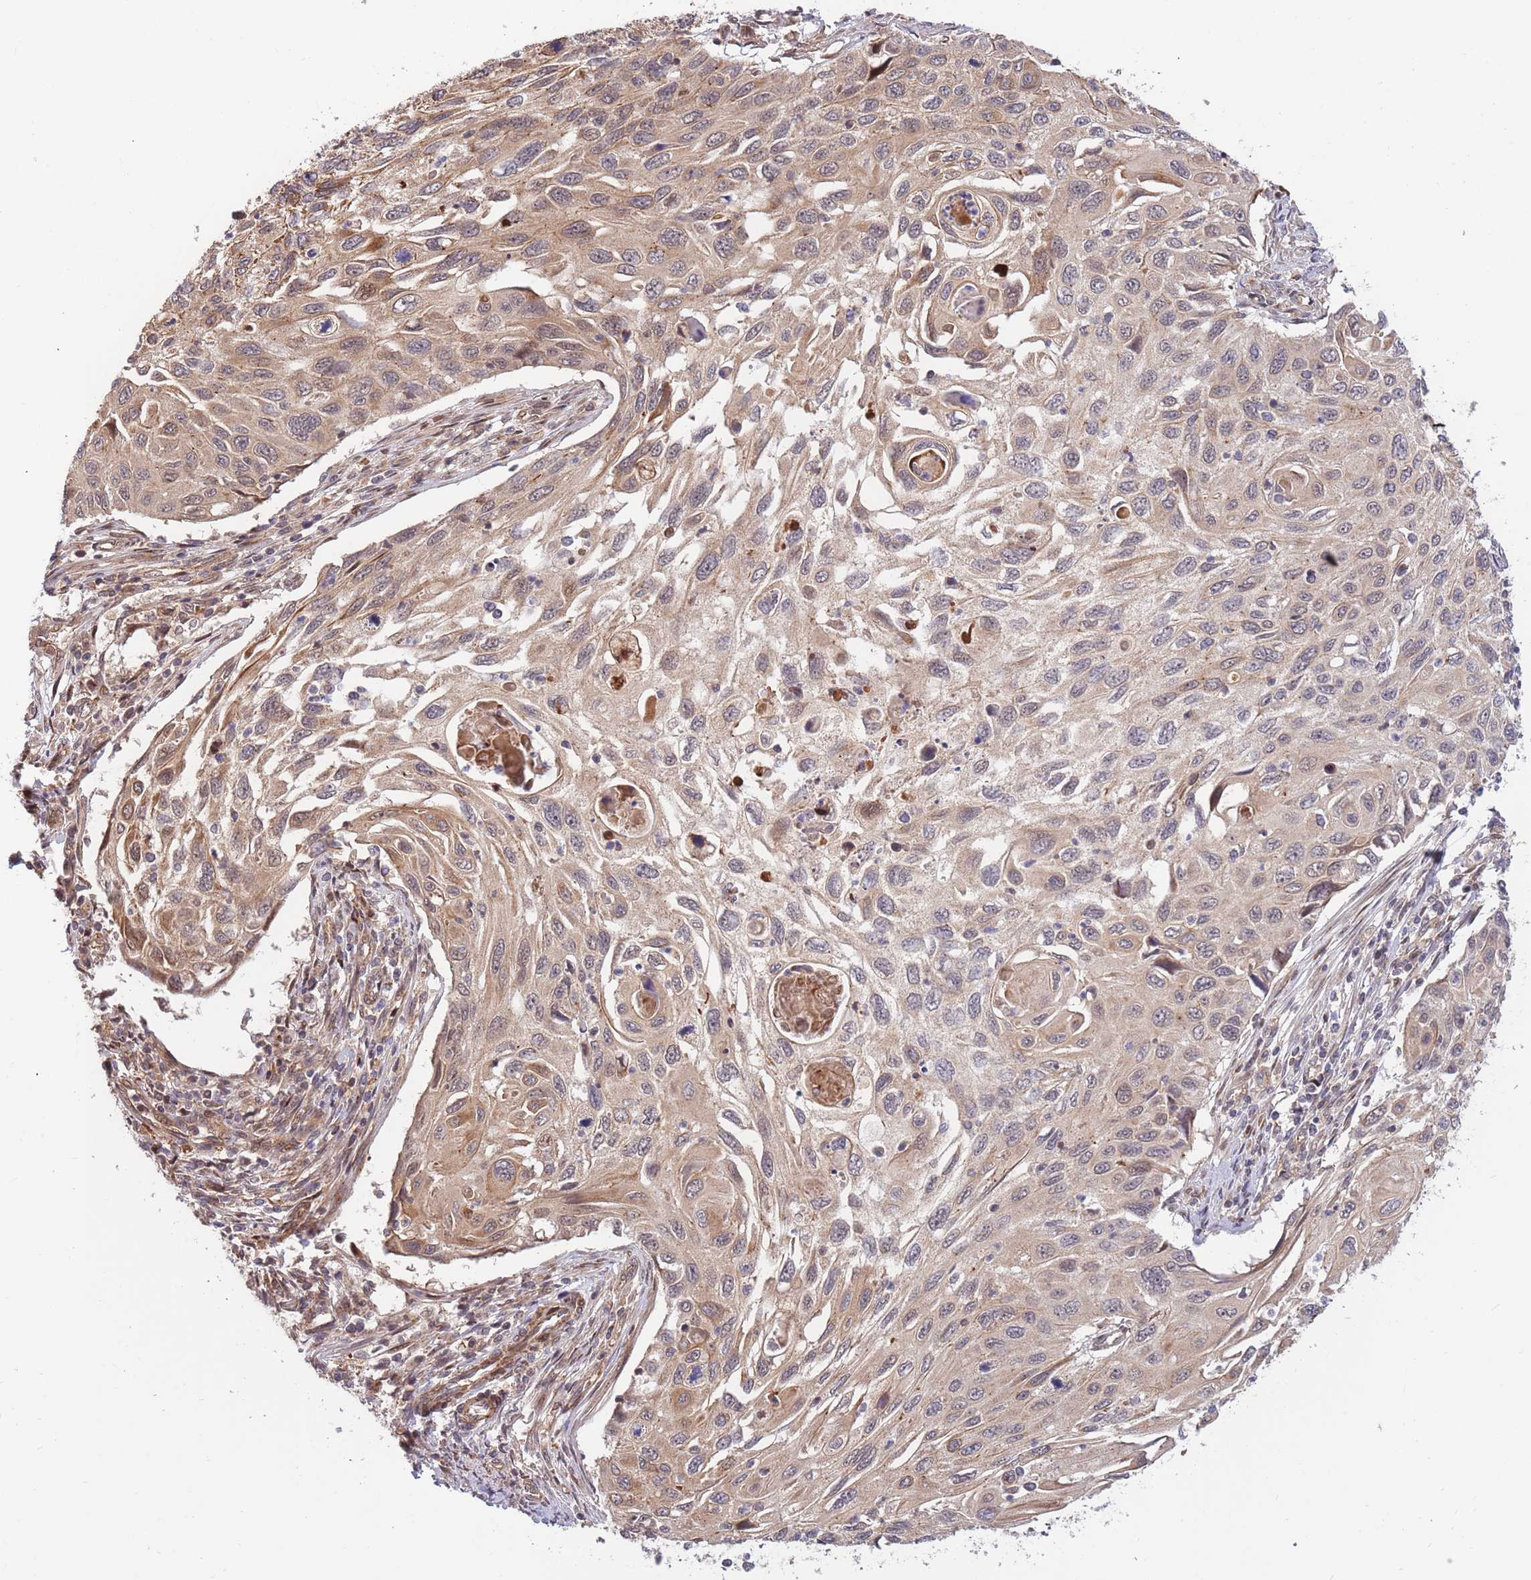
{"staining": {"intensity": "moderate", "quantity": "<25%", "location": "cytoplasmic/membranous,nuclear"}, "tissue": "cervical cancer", "cell_type": "Tumor cells", "image_type": "cancer", "snomed": [{"axis": "morphology", "description": "Squamous cell carcinoma, NOS"}, {"axis": "topography", "description": "Cervix"}], "caption": "This is a micrograph of IHC staining of cervical cancer, which shows moderate positivity in the cytoplasmic/membranous and nuclear of tumor cells.", "gene": "HAUS3", "patient": {"sex": "female", "age": 70}}